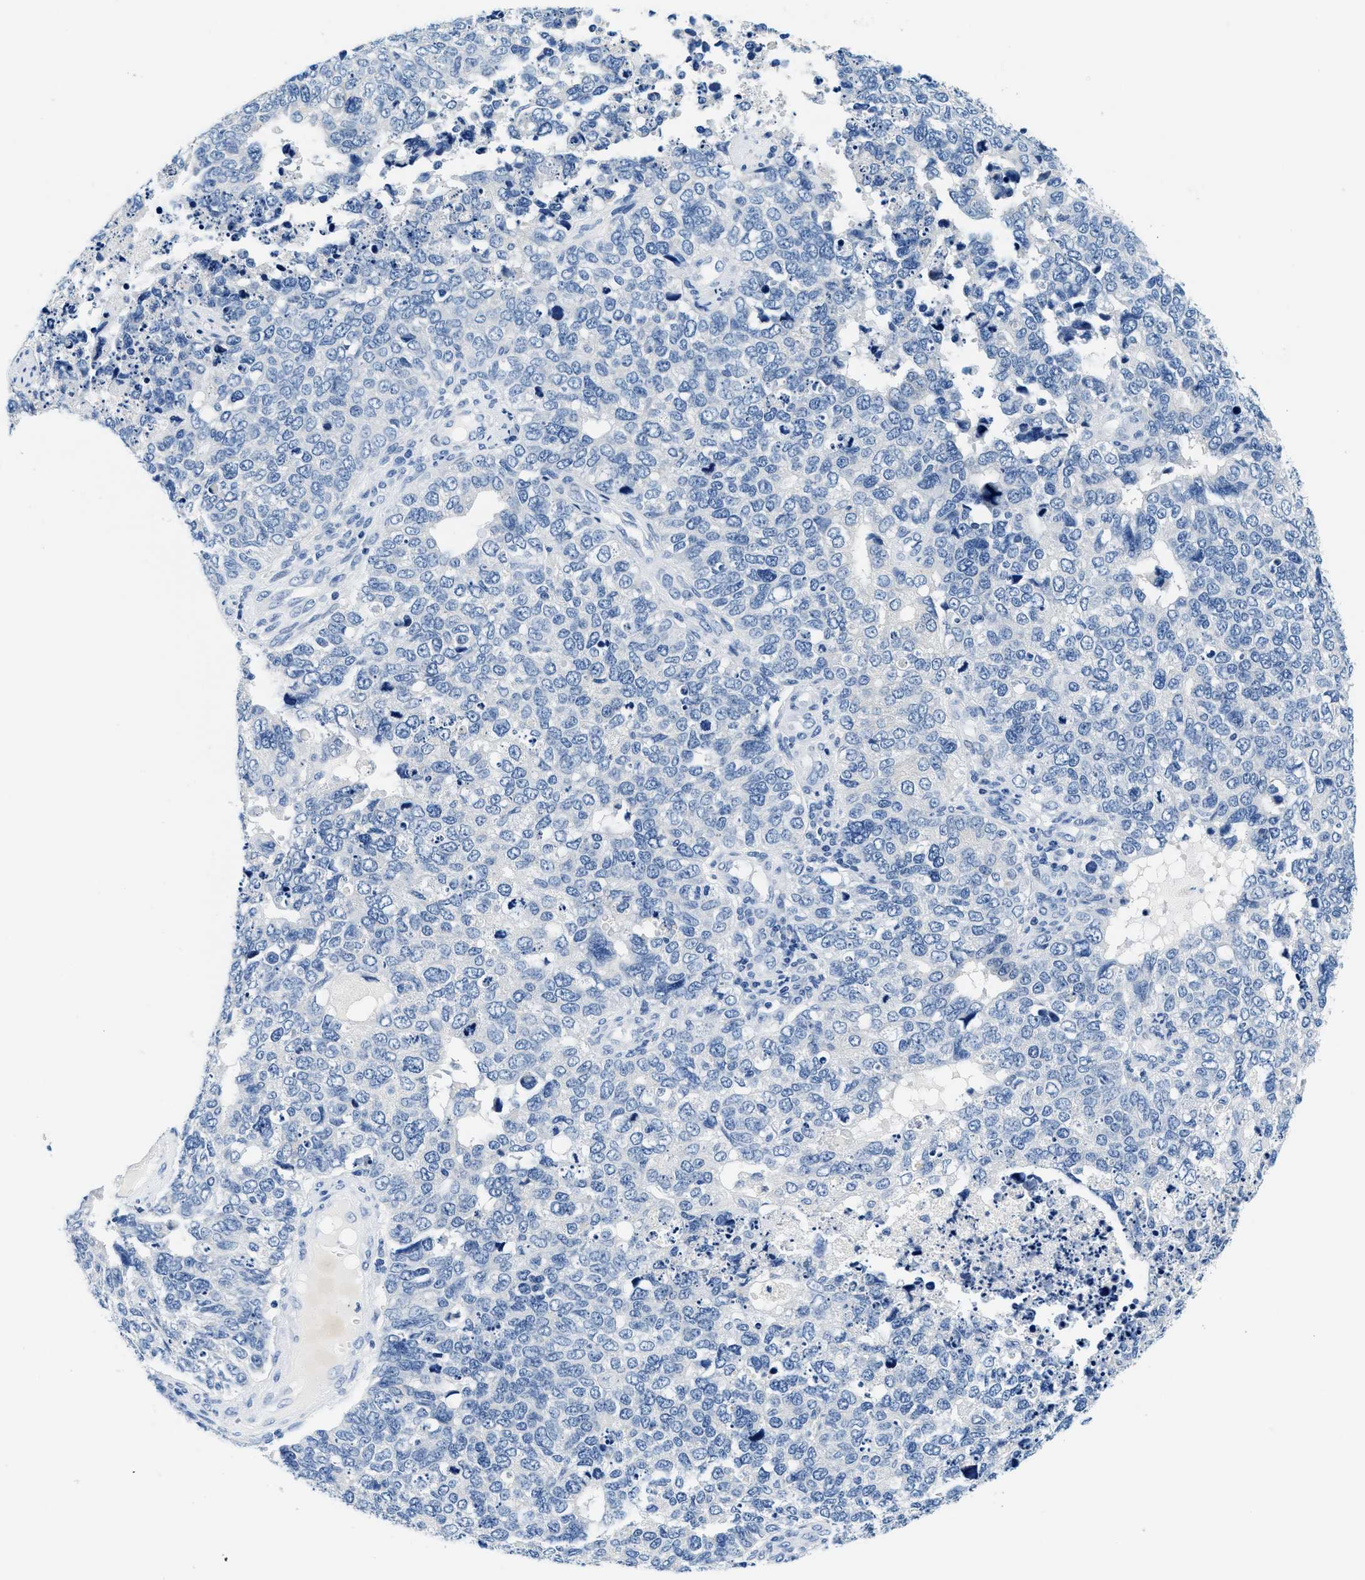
{"staining": {"intensity": "negative", "quantity": "none", "location": "none"}, "tissue": "cervical cancer", "cell_type": "Tumor cells", "image_type": "cancer", "snomed": [{"axis": "morphology", "description": "Squamous cell carcinoma, NOS"}, {"axis": "topography", "description": "Cervix"}], "caption": "Immunohistochemistry photomicrograph of squamous cell carcinoma (cervical) stained for a protein (brown), which reveals no expression in tumor cells.", "gene": "GSTM3", "patient": {"sex": "female", "age": 63}}